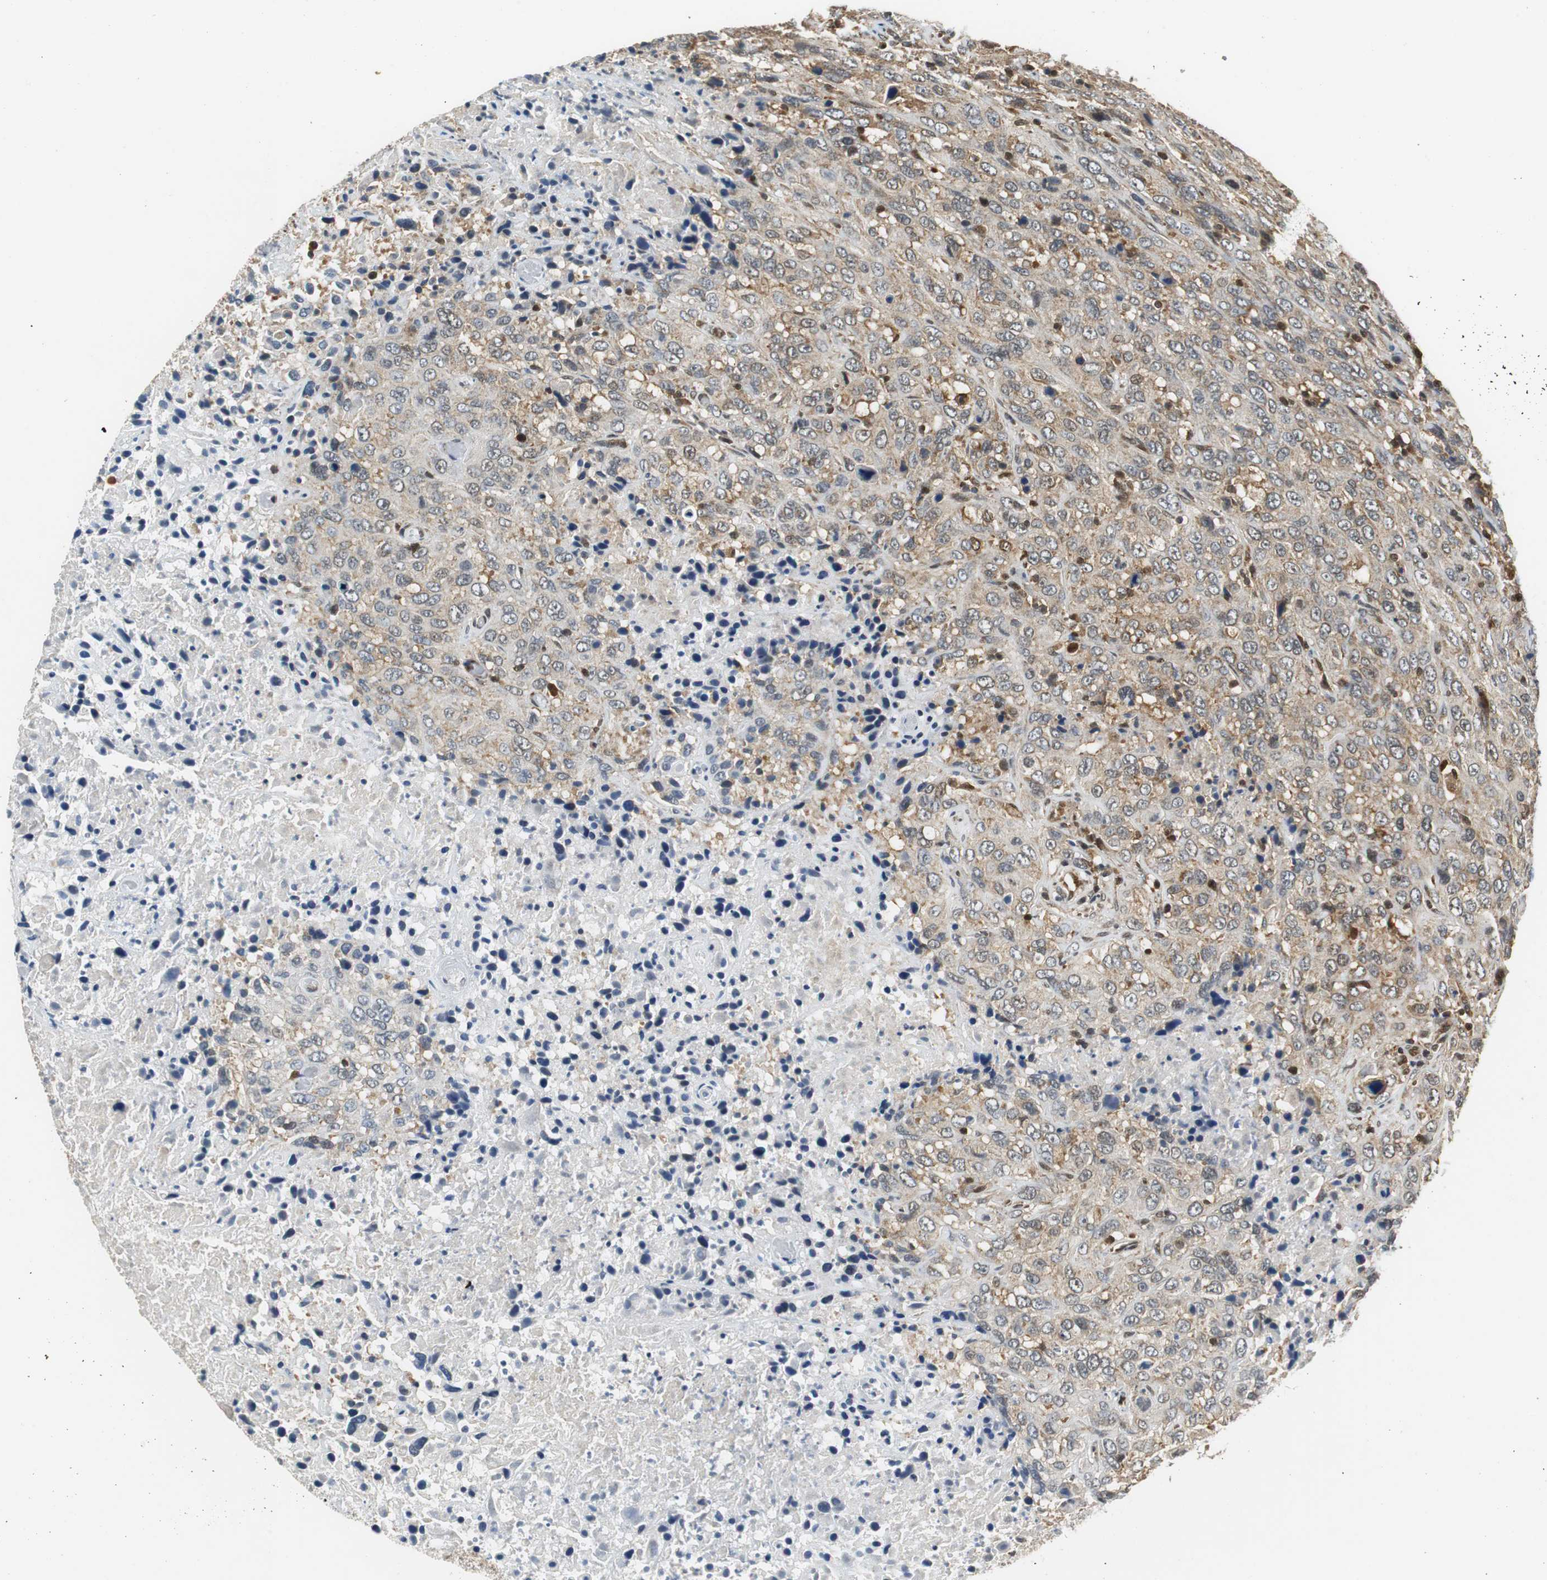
{"staining": {"intensity": "moderate", "quantity": ">75%", "location": "cytoplasmic/membranous"}, "tissue": "urothelial cancer", "cell_type": "Tumor cells", "image_type": "cancer", "snomed": [{"axis": "morphology", "description": "Urothelial carcinoma, High grade"}, {"axis": "topography", "description": "Urinary bladder"}], "caption": "Immunohistochemistry (IHC) image of neoplastic tissue: human urothelial carcinoma (high-grade) stained using immunohistochemistry reveals medium levels of moderate protein expression localized specifically in the cytoplasmic/membranous of tumor cells, appearing as a cytoplasmic/membranous brown color.", "gene": "GSDMD", "patient": {"sex": "male", "age": 61}}